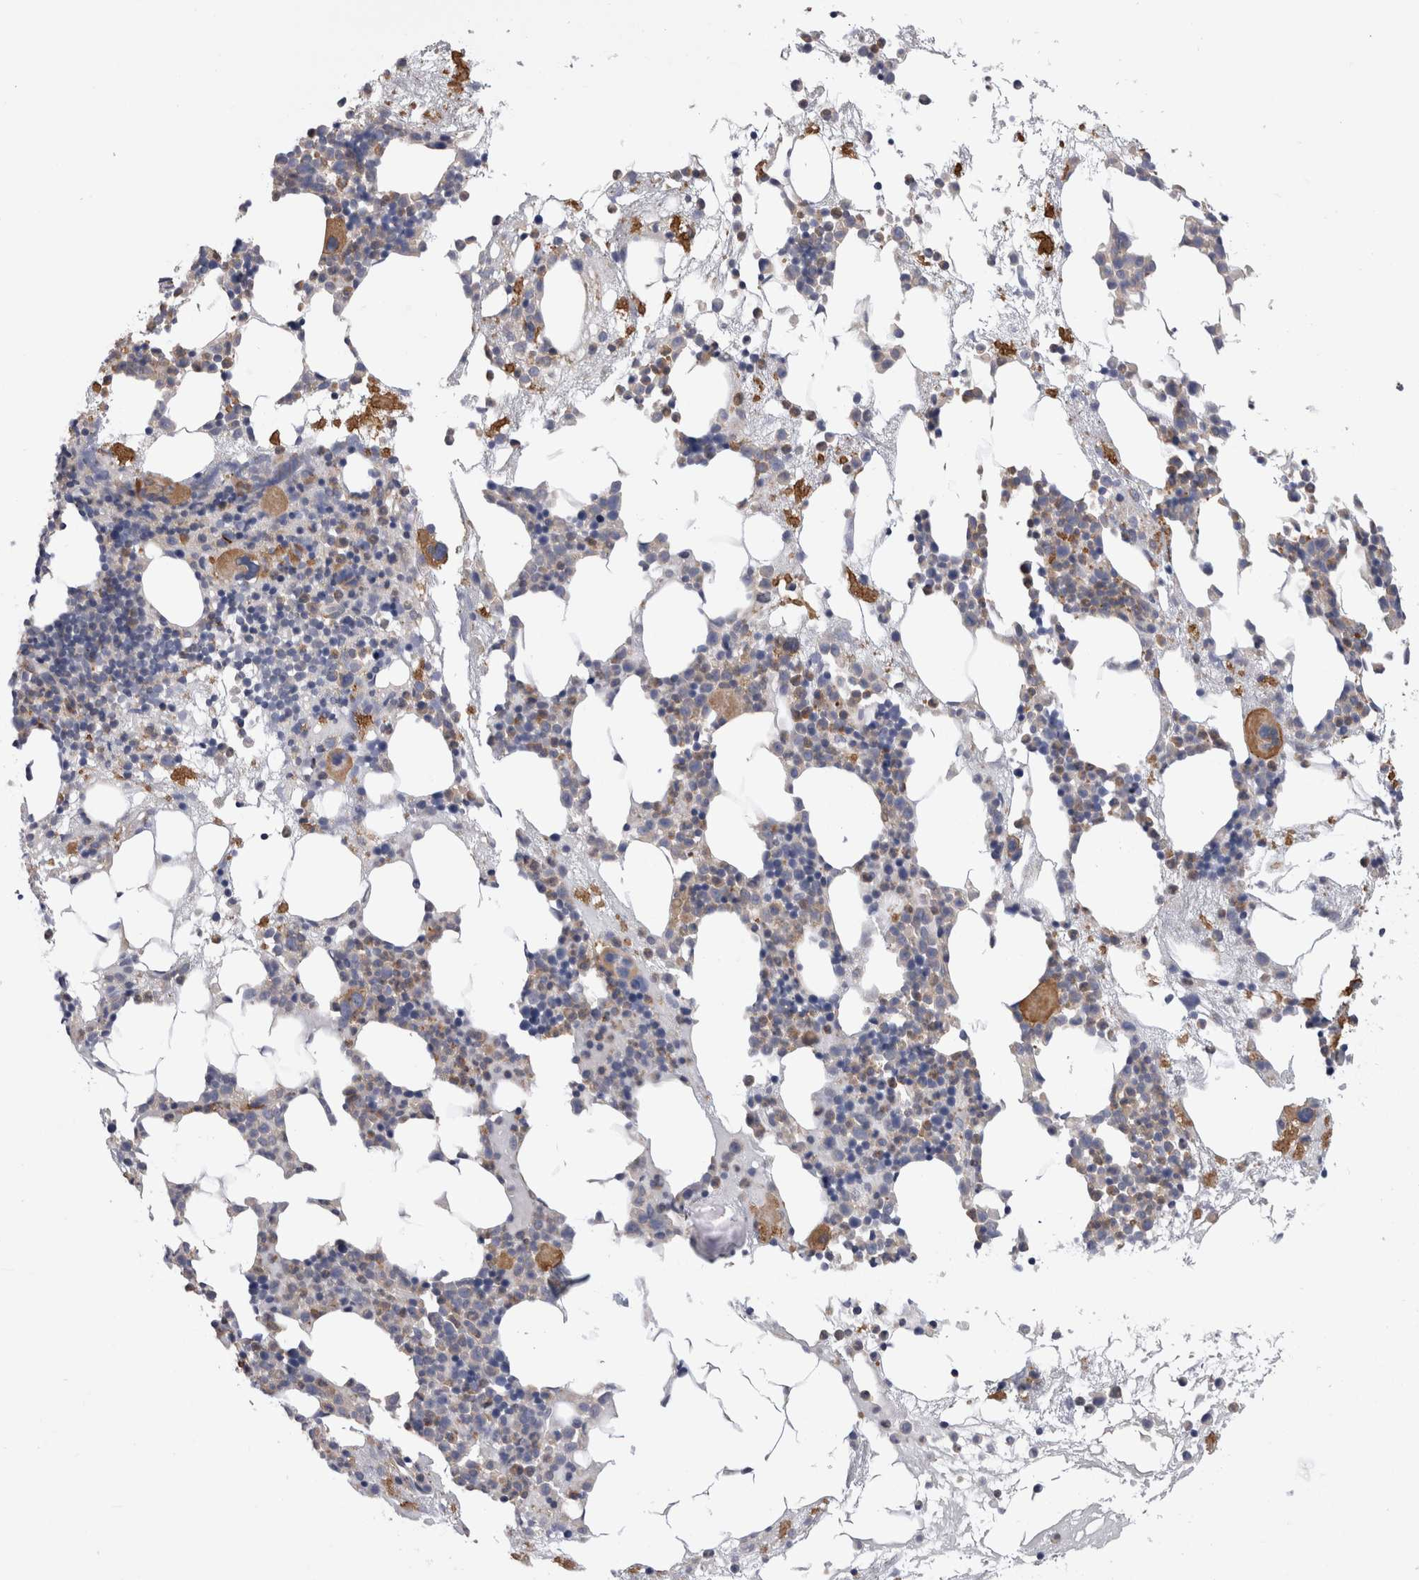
{"staining": {"intensity": "strong", "quantity": "<25%", "location": "cytoplasmic/membranous"}, "tissue": "bone marrow", "cell_type": "Hematopoietic cells", "image_type": "normal", "snomed": [{"axis": "morphology", "description": "Normal tissue, NOS"}, {"axis": "morphology", "description": "Inflammation, NOS"}, {"axis": "topography", "description": "Bone marrow"}], "caption": "A histopathology image showing strong cytoplasmic/membranous staining in about <25% of hematopoietic cells in unremarkable bone marrow, as visualized by brown immunohistochemical staining.", "gene": "EPRS1", "patient": {"sex": "female", "age": 81}}